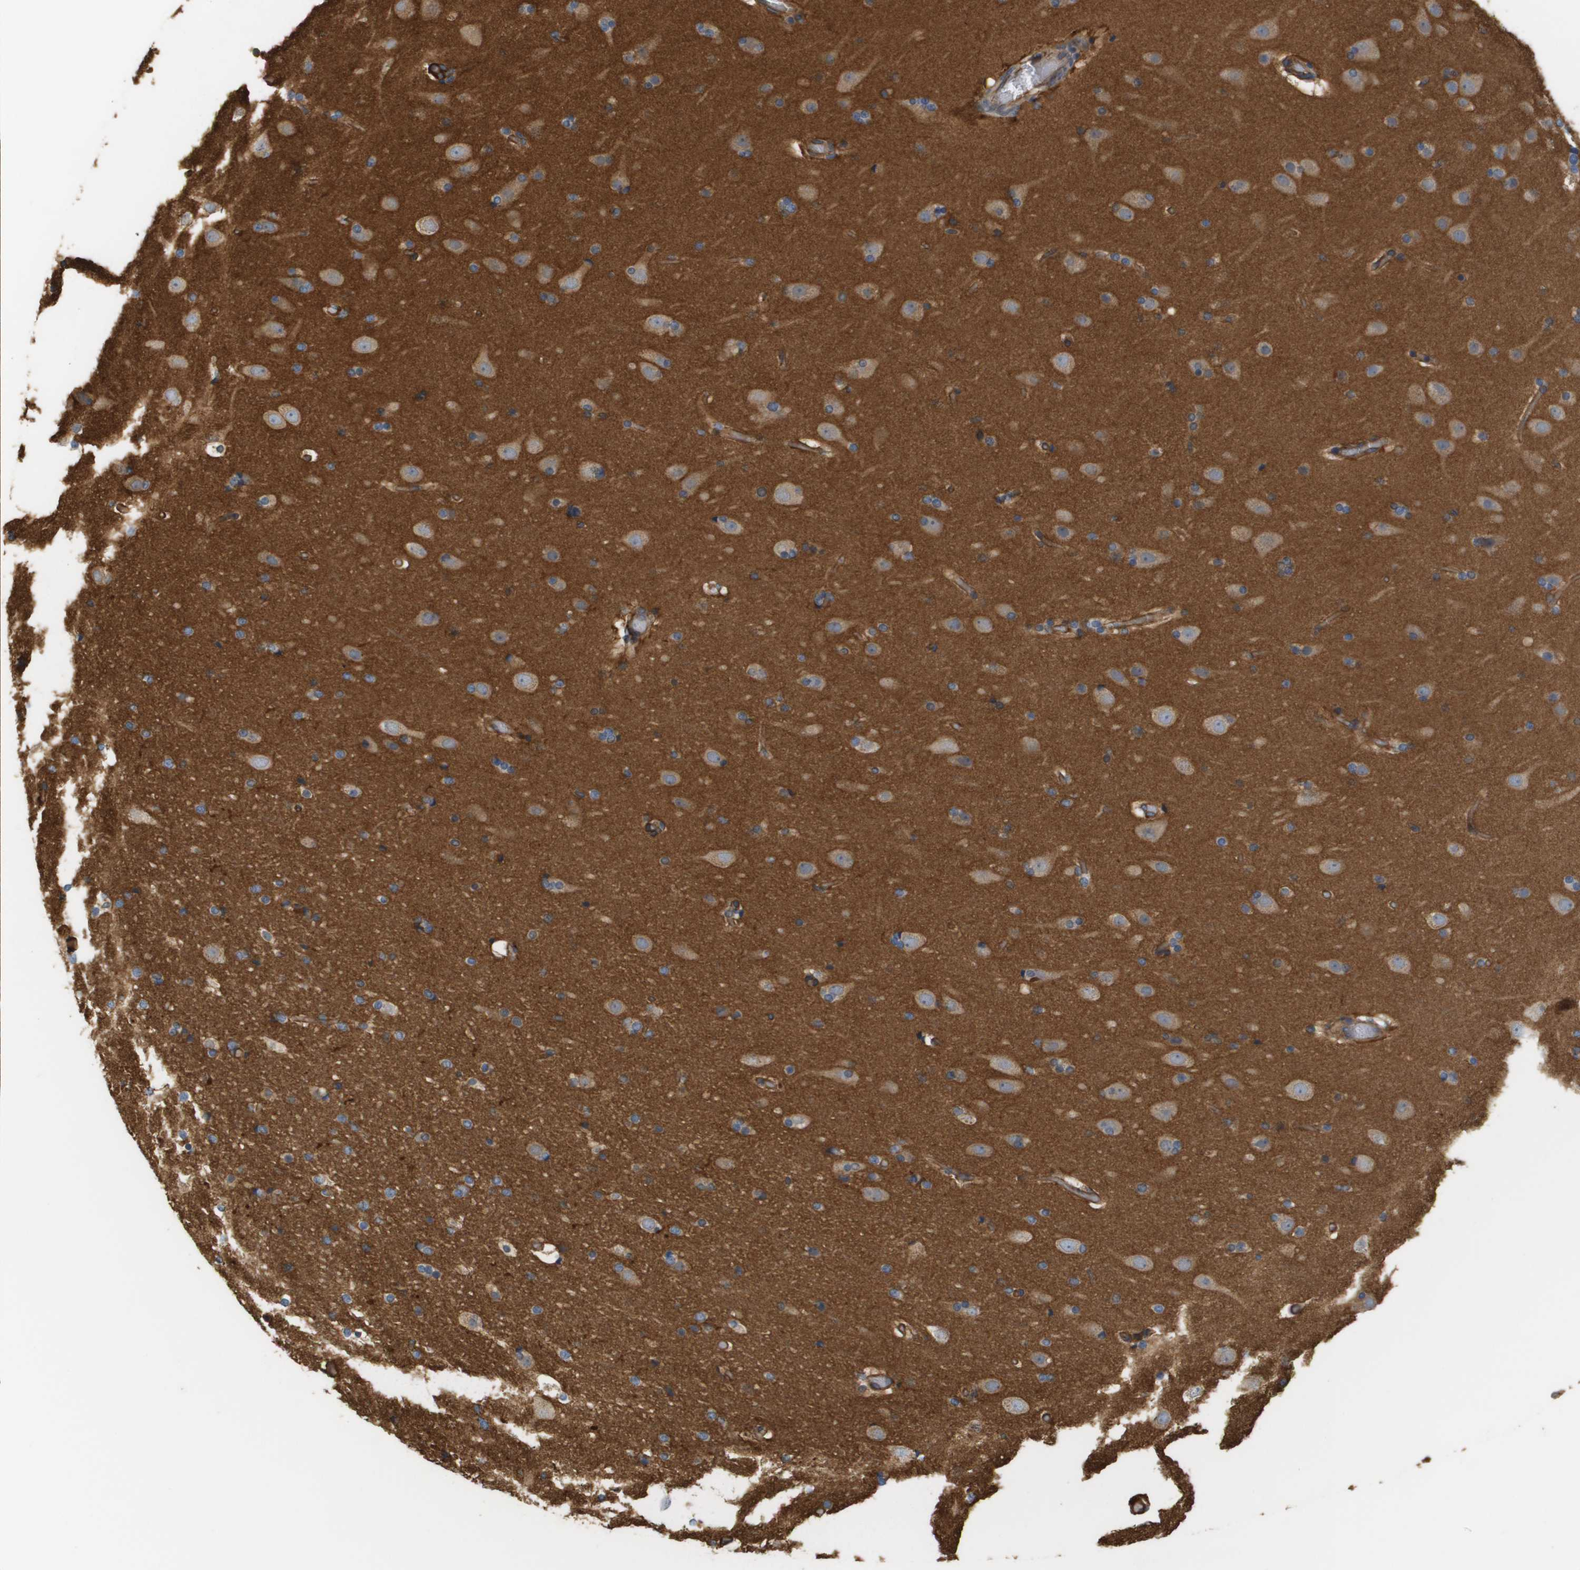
{"staining": {"intensity": "moderate", "quantity": ">75%", "location": "cytoplasmic/membranous"}, "tissue": "cerebral cortex", "cell_type": "Endothelial cells", "image_type": "normal", "snomed": [{"axis": "morphology", "description": "Normal tissue, NOS"}, {"axis": "topography", "description": "Cerebral cortex"}], "caption": "High-magnification brightfield microscopy of normal cerebral cortex stained with DAB (brown) and counterstained with hematoxylin (blue). endothelial cells exhibit moderate cytoplasmic/membranous expression is present in about>75% of cells.", "gene": "SGMS2", "patient": {"sex": "male", "age": 57}}